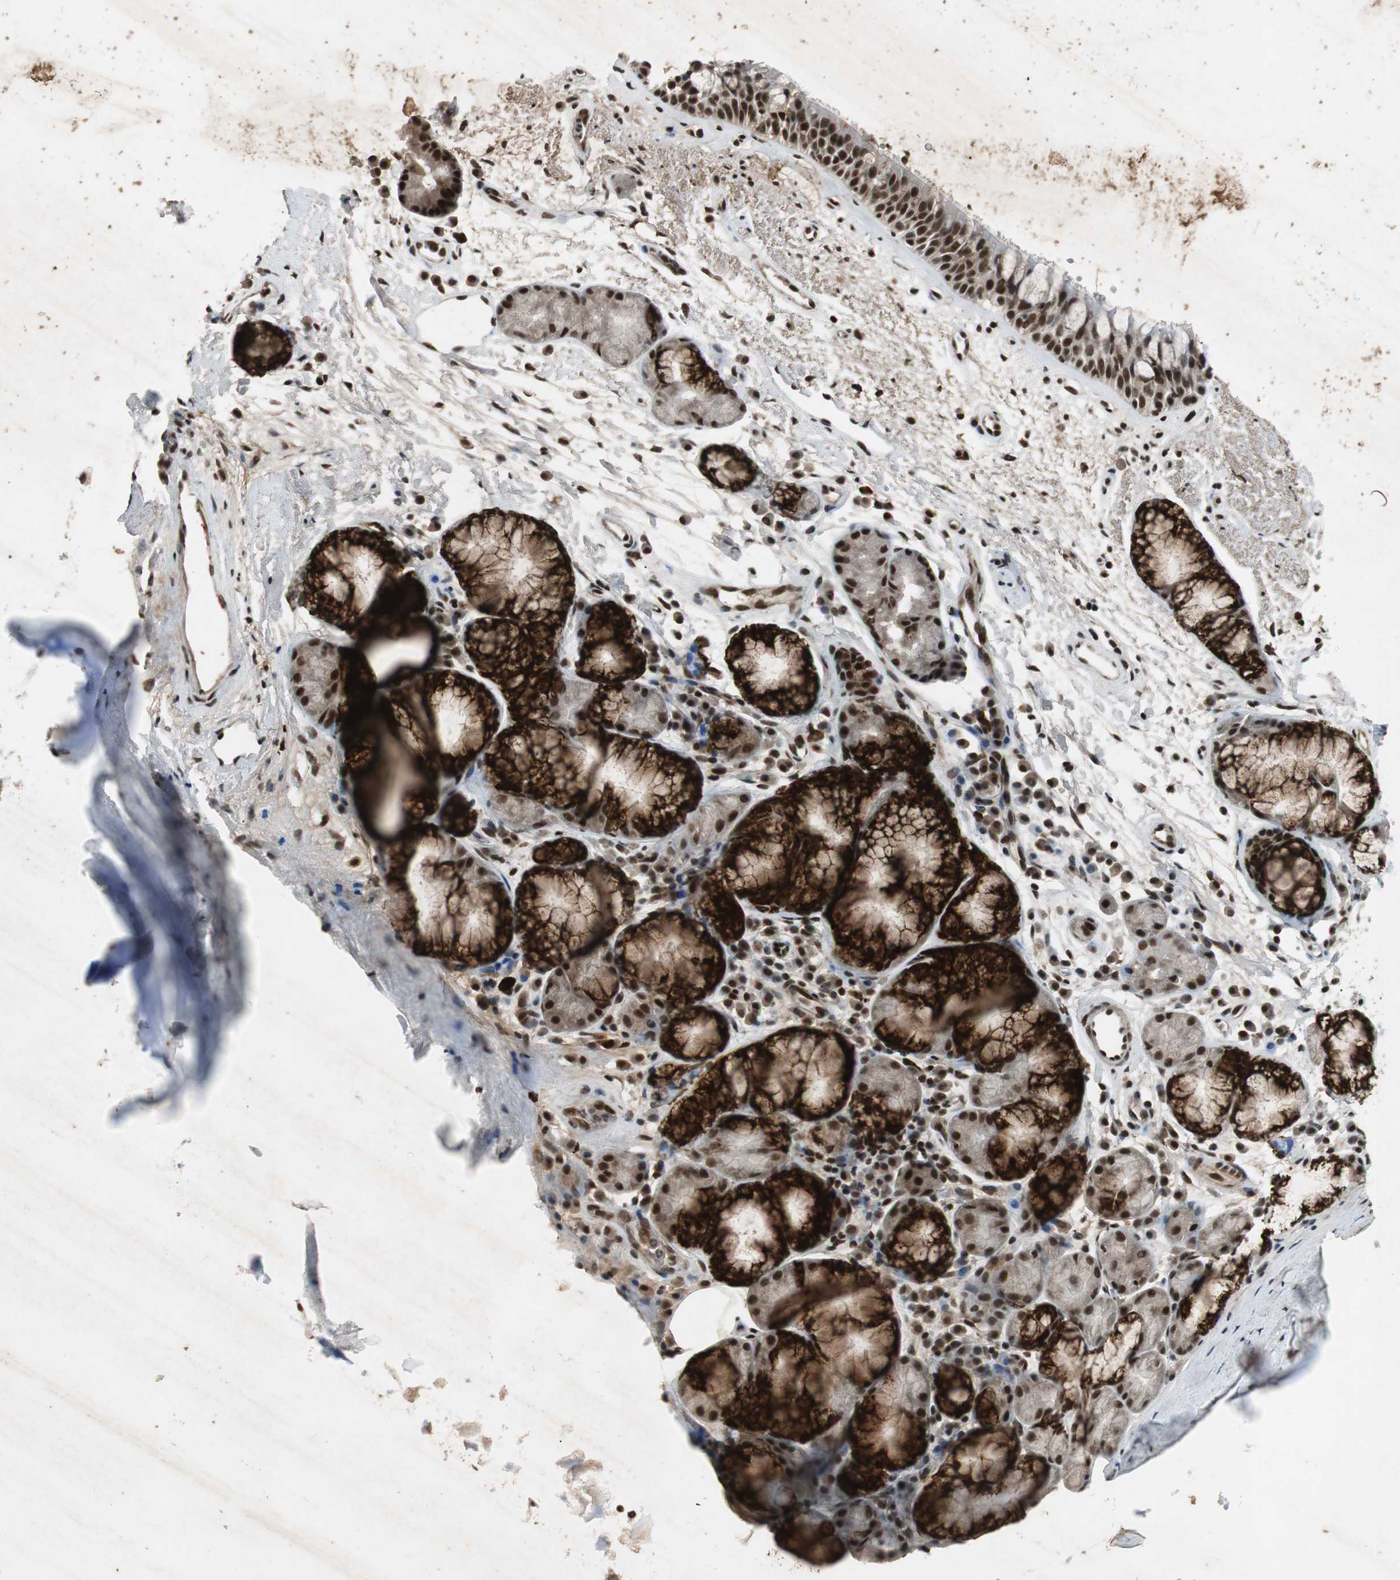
{"staining": {"intensity": "strong", "quantity": ">75%", "location": "nuclear"}, "tissue": "bronchus", "cell_type": "Respiratory epithelial cells", "image_type": "normal", "snomed": [{"axis": "morphology", "description": "Normal tissue, NOS"}, {"axis": "topography", "description": "Bronchus"}], "caption": "Human bronchus stained with a brown dye exhibits strong nuclear positive positivity in about >75% of respiratory epithelial cells.", "gene": "TAF5", "patient": {"sex": "female", "age": 54}}